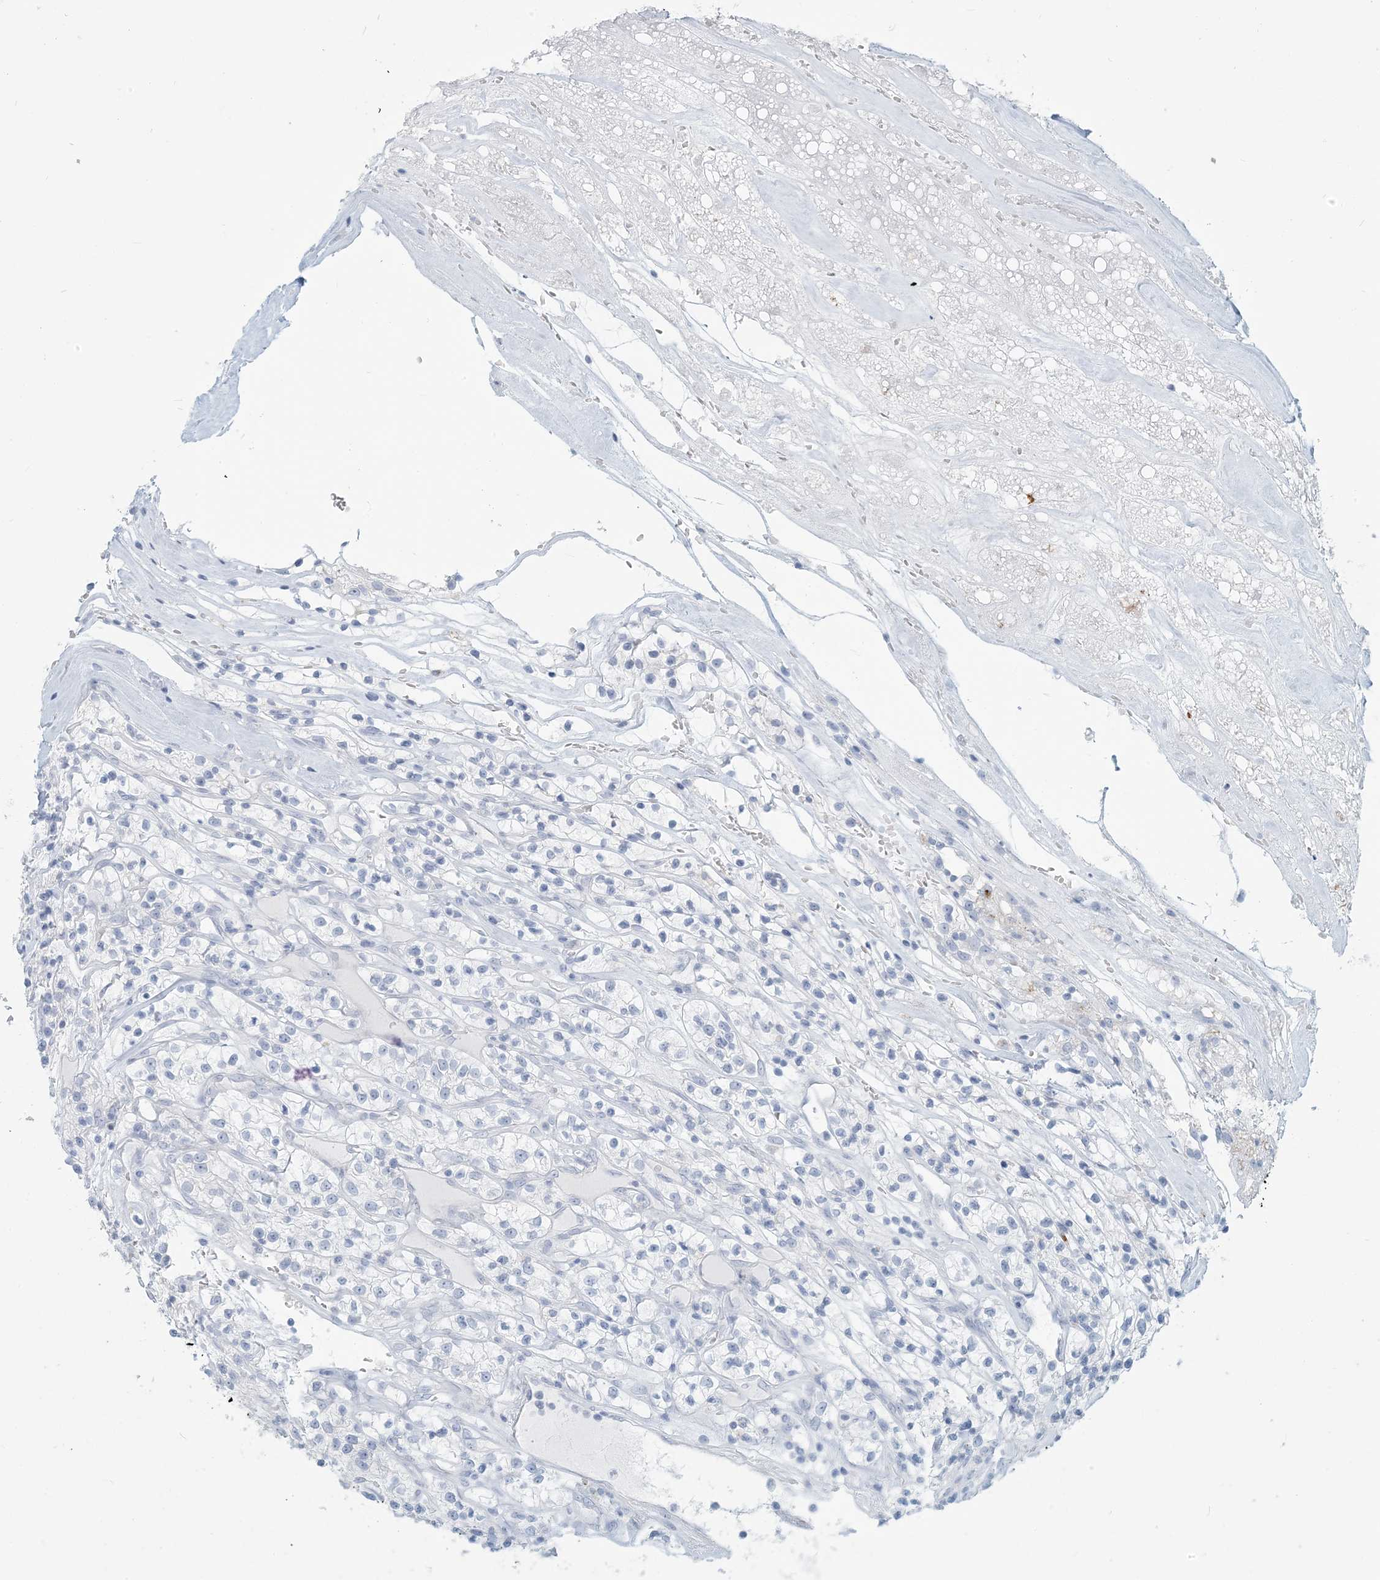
{"staining": {"intensity": "negative", "quantity": "none", "location": "none"}, "tissue": "renal cancer", "cell_type": "Tumor cells", "image_type": "cancer", "snomed": [{"axis": "morphology", "description": "Adenocarcinoma, NOS"}, {"axis": "topography", "description": "Kidney"}], "caption": "This is an immunohistochemistry (IHC) image of renal cancer (adenocarcinoma). There is no expression in tumor cells.", "gene": "HLA-DRB1", "patient": {"sex": "female", "age": 57}}